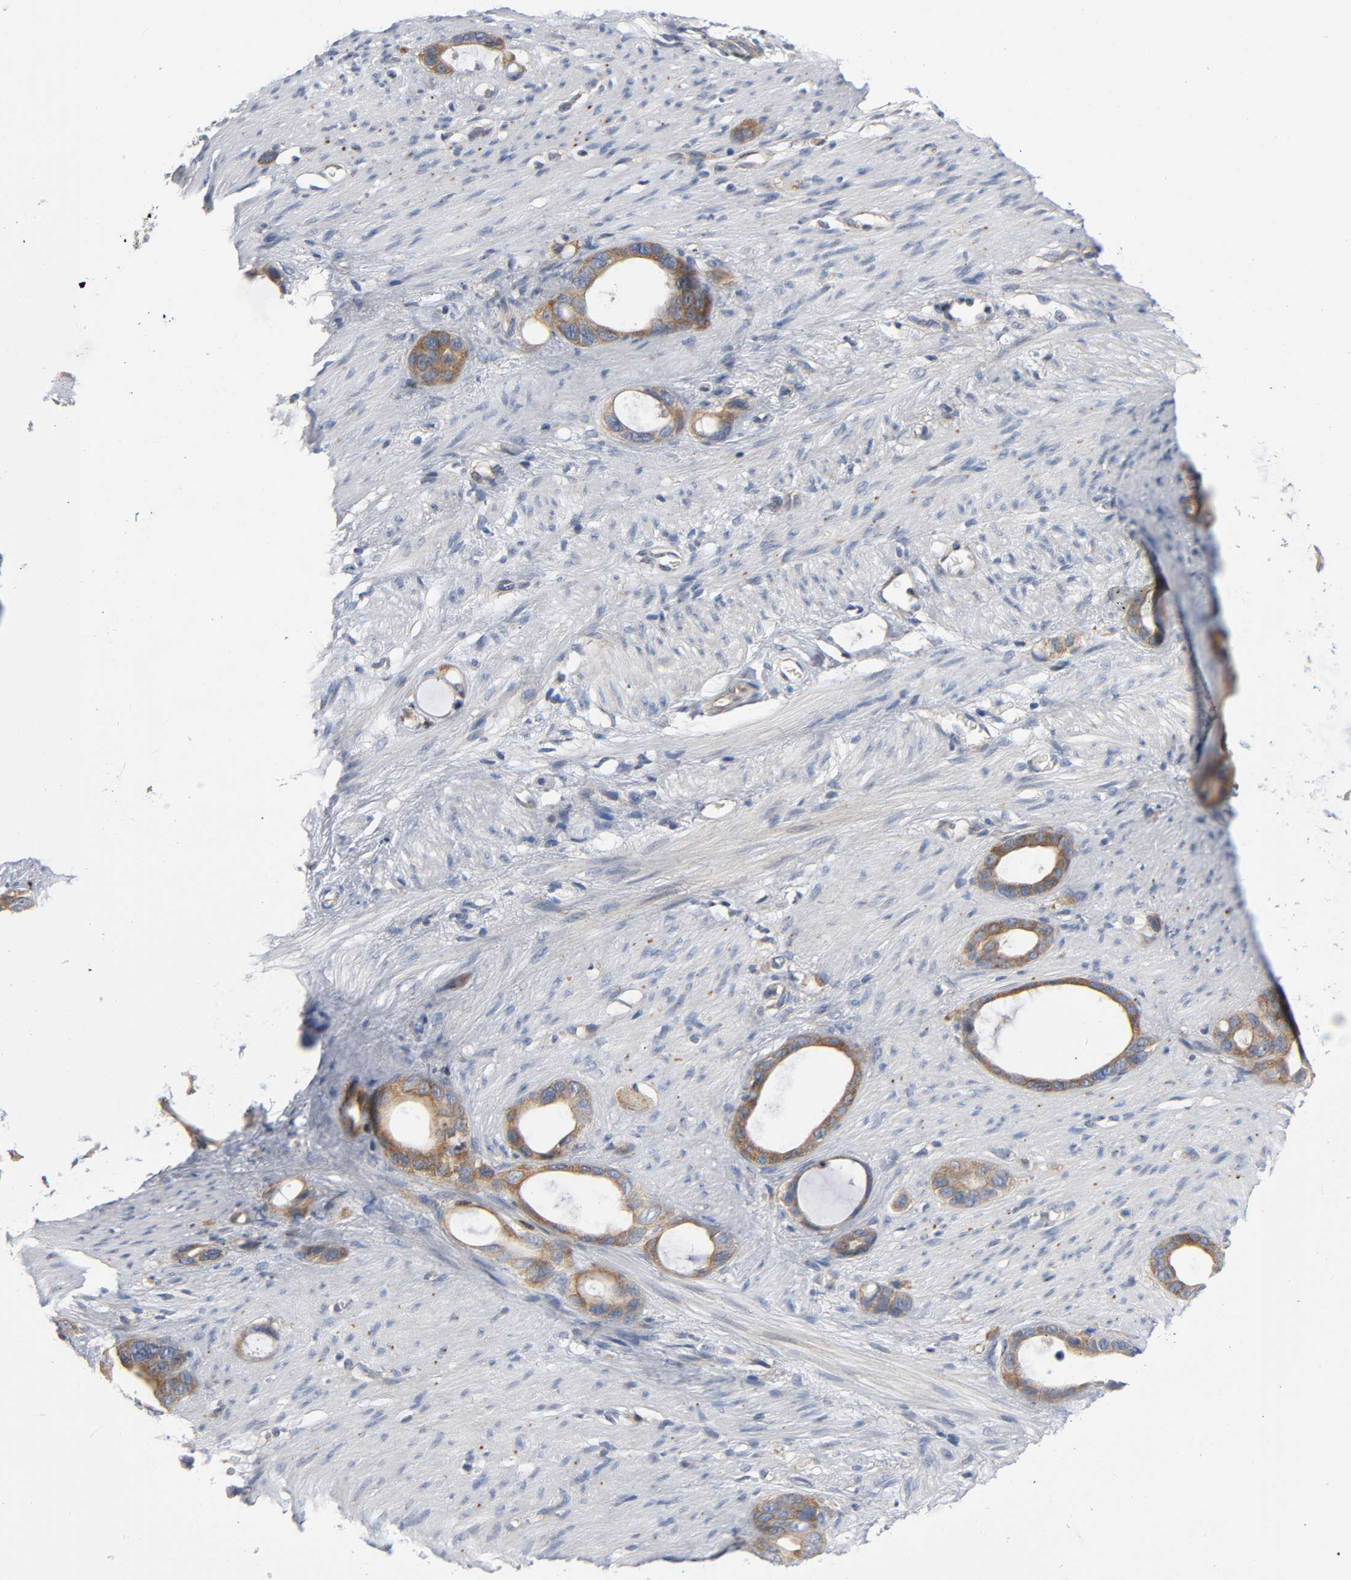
{"staining": {"intensity": "moderate", "quantity": ">75%", "location": "cytoplasmic/membranous"}, "tissue": "stomach cancer", "cell_type": "Tumor cells", "image_type": "cancer", "snomed": [{"axis": "morphology", "description": "Adenocarcinoma, NOS"}, {"axis": "topography", "description": "Stomach"}], "caption": "There is medium levels of moderate cytoplasmic/membranous expression in tumor cells of stomach cancer, as demonstrated by immunohistochemical staining (brown color).", "gene": "HDAC6", "patient": {"sex": "female", "age": 75}}